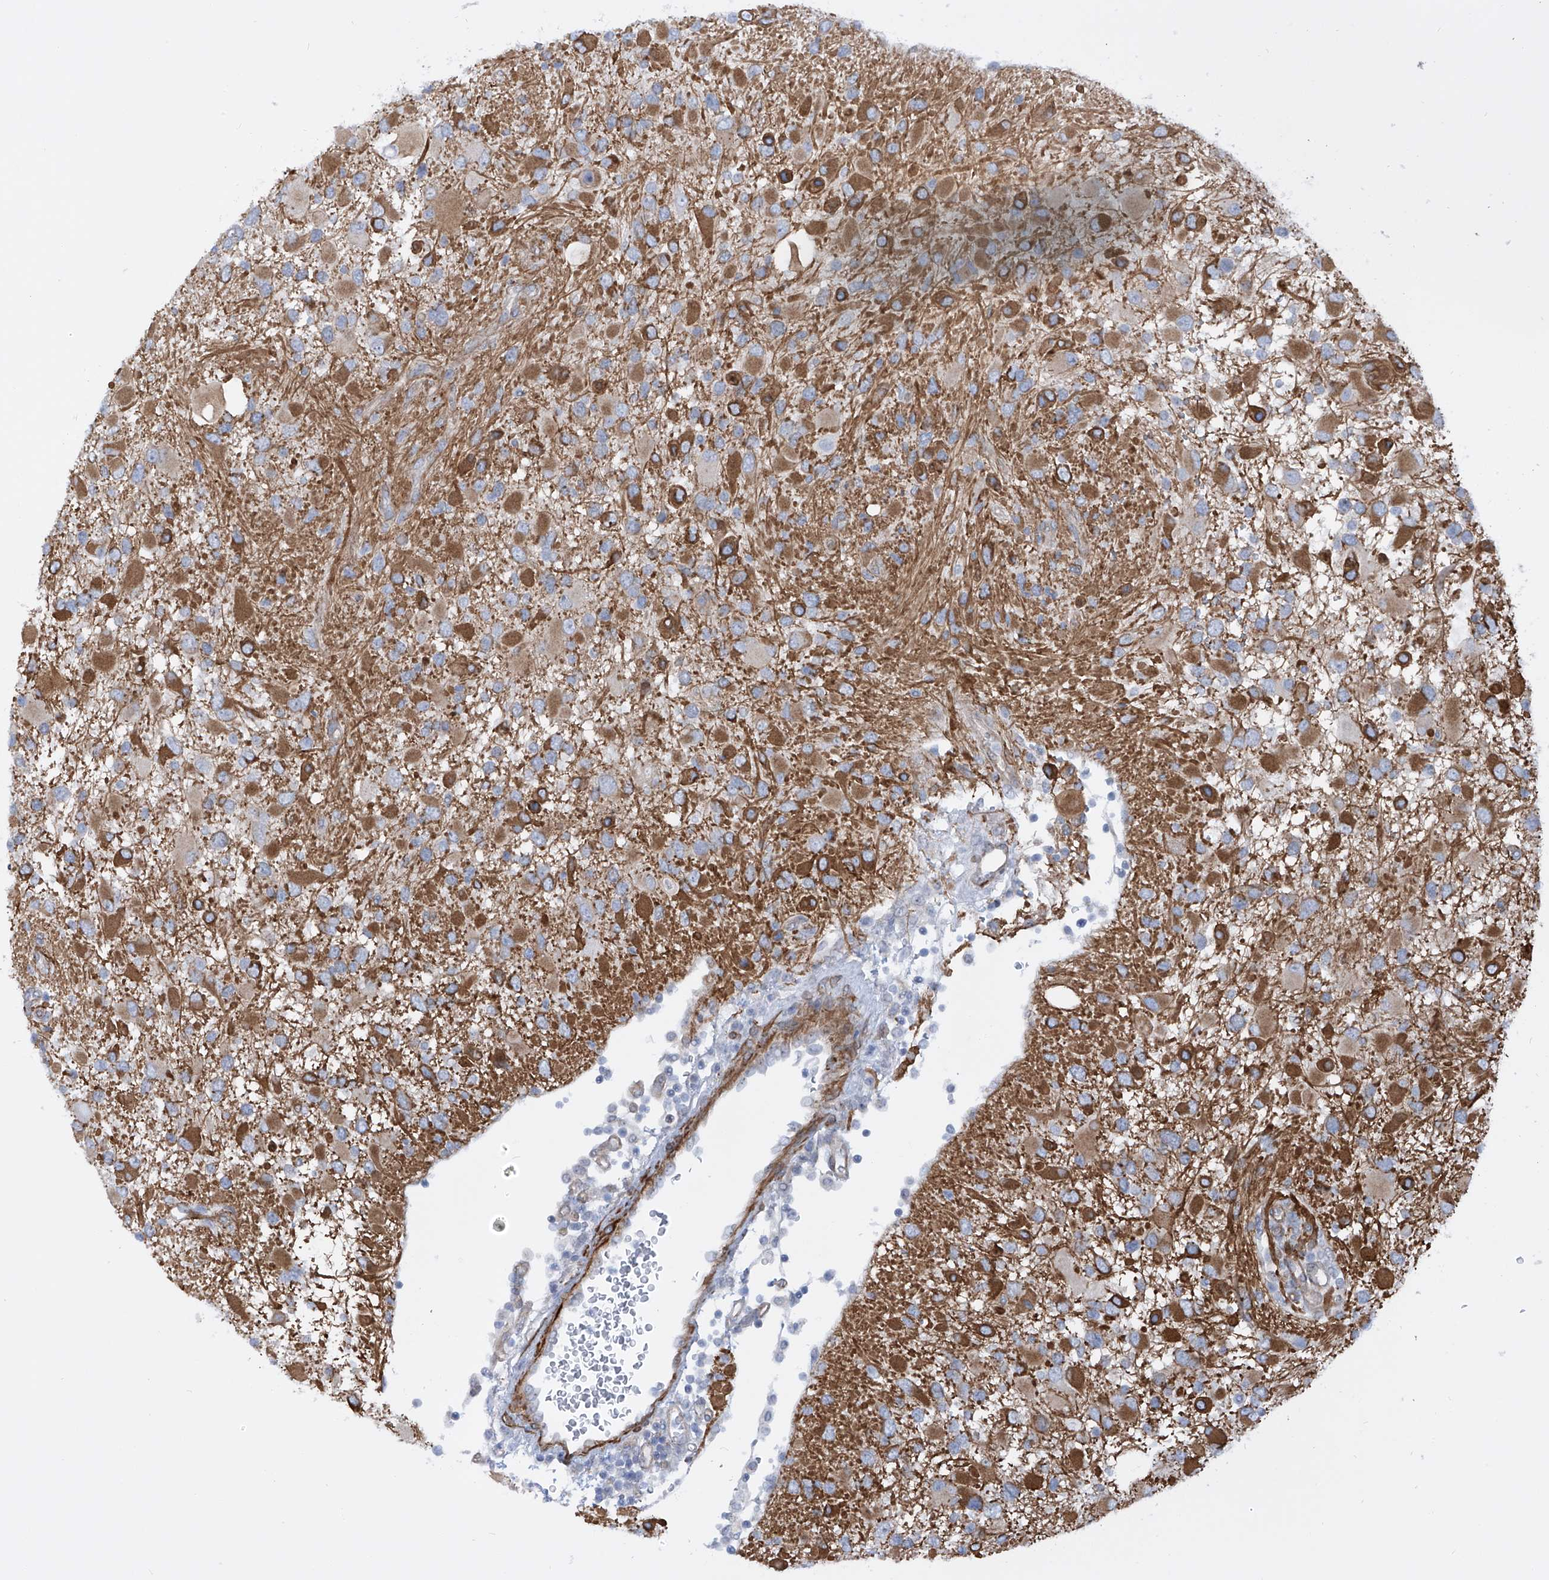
{"staining": {"intensity": "strong", "quantity": "<25%", "location": "cytoplasmic/membranous"}, "tissue": "glioma", "cell_type": "Tumor cells", "image_type": "cancer", "snomed": [{"axis": "morphology", "description": "Glioma, malignant, High grade"}, {"axis": "topography", "description": "Brain"}], "caption": "Immunohistochemical staining of human malignant glioma (high-grade) reveals medium levels of strong cytoplasmic/membranous protein expression in about <25% of tumor cells. The protein of interest is shown in brown color, while the nuclei are stained blue.", "gene": "ZNF490", "patient": {"sex": "male", "age": 53}}